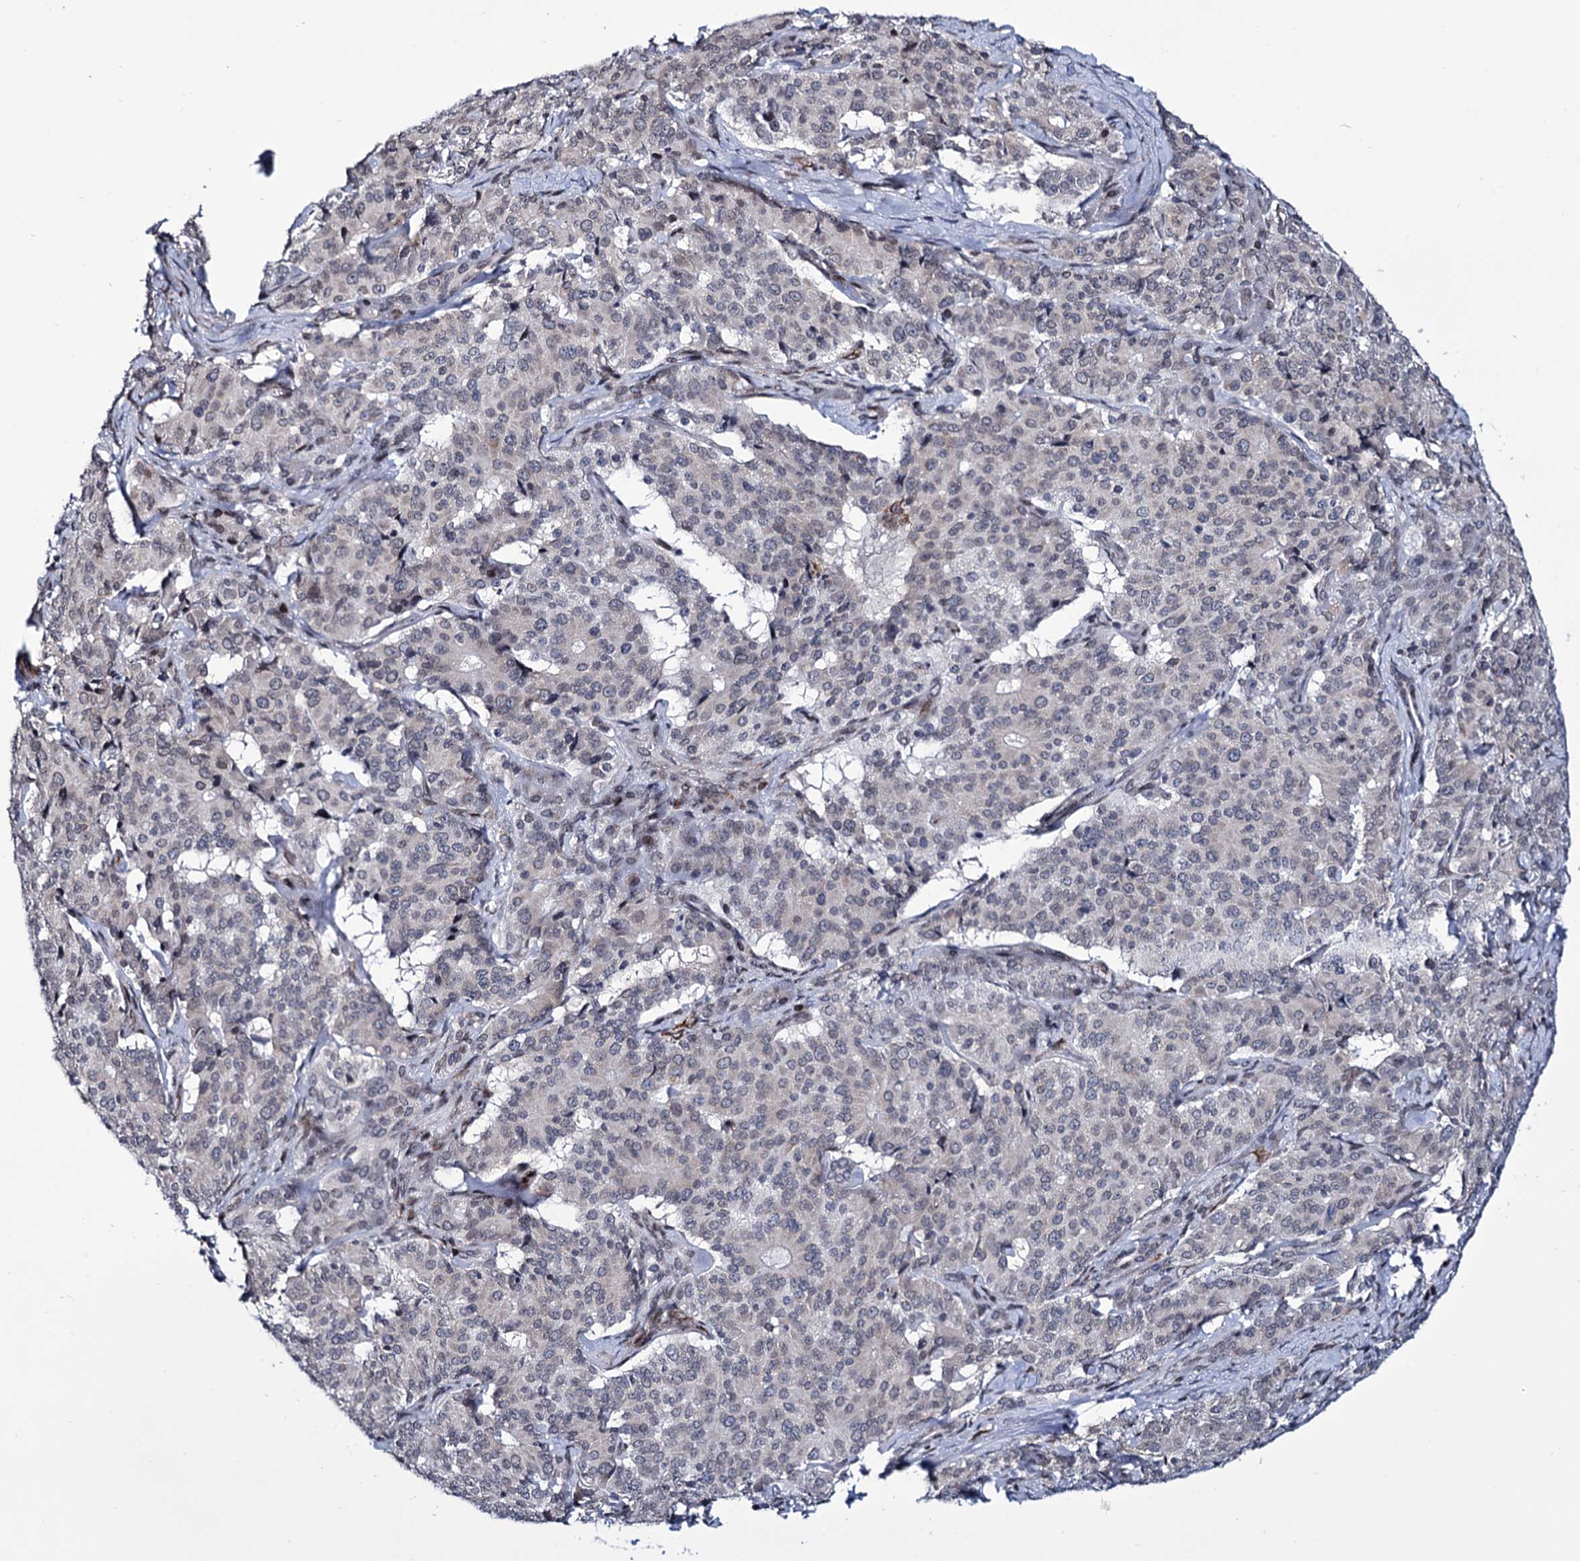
{"staining": {"intensity": "negative", "quantity": "none", "location": "none"}, "tissue": "pancreatic cancer", "cell_type": "Tumor cells", "image_type": "cancer", "snomed": [{"axis": "morphology", "description": "Adenocarcinoma, NOS"}, {"axis": "topography", "description": "Pancreas"}], "caption": "Histopathology image shows no significant protein positivity in tumor cells of pancreatic cancer (adenocarcinoma).", "gene": "ZC3H12C", "patient": {"sex": "female", "age": 74}}